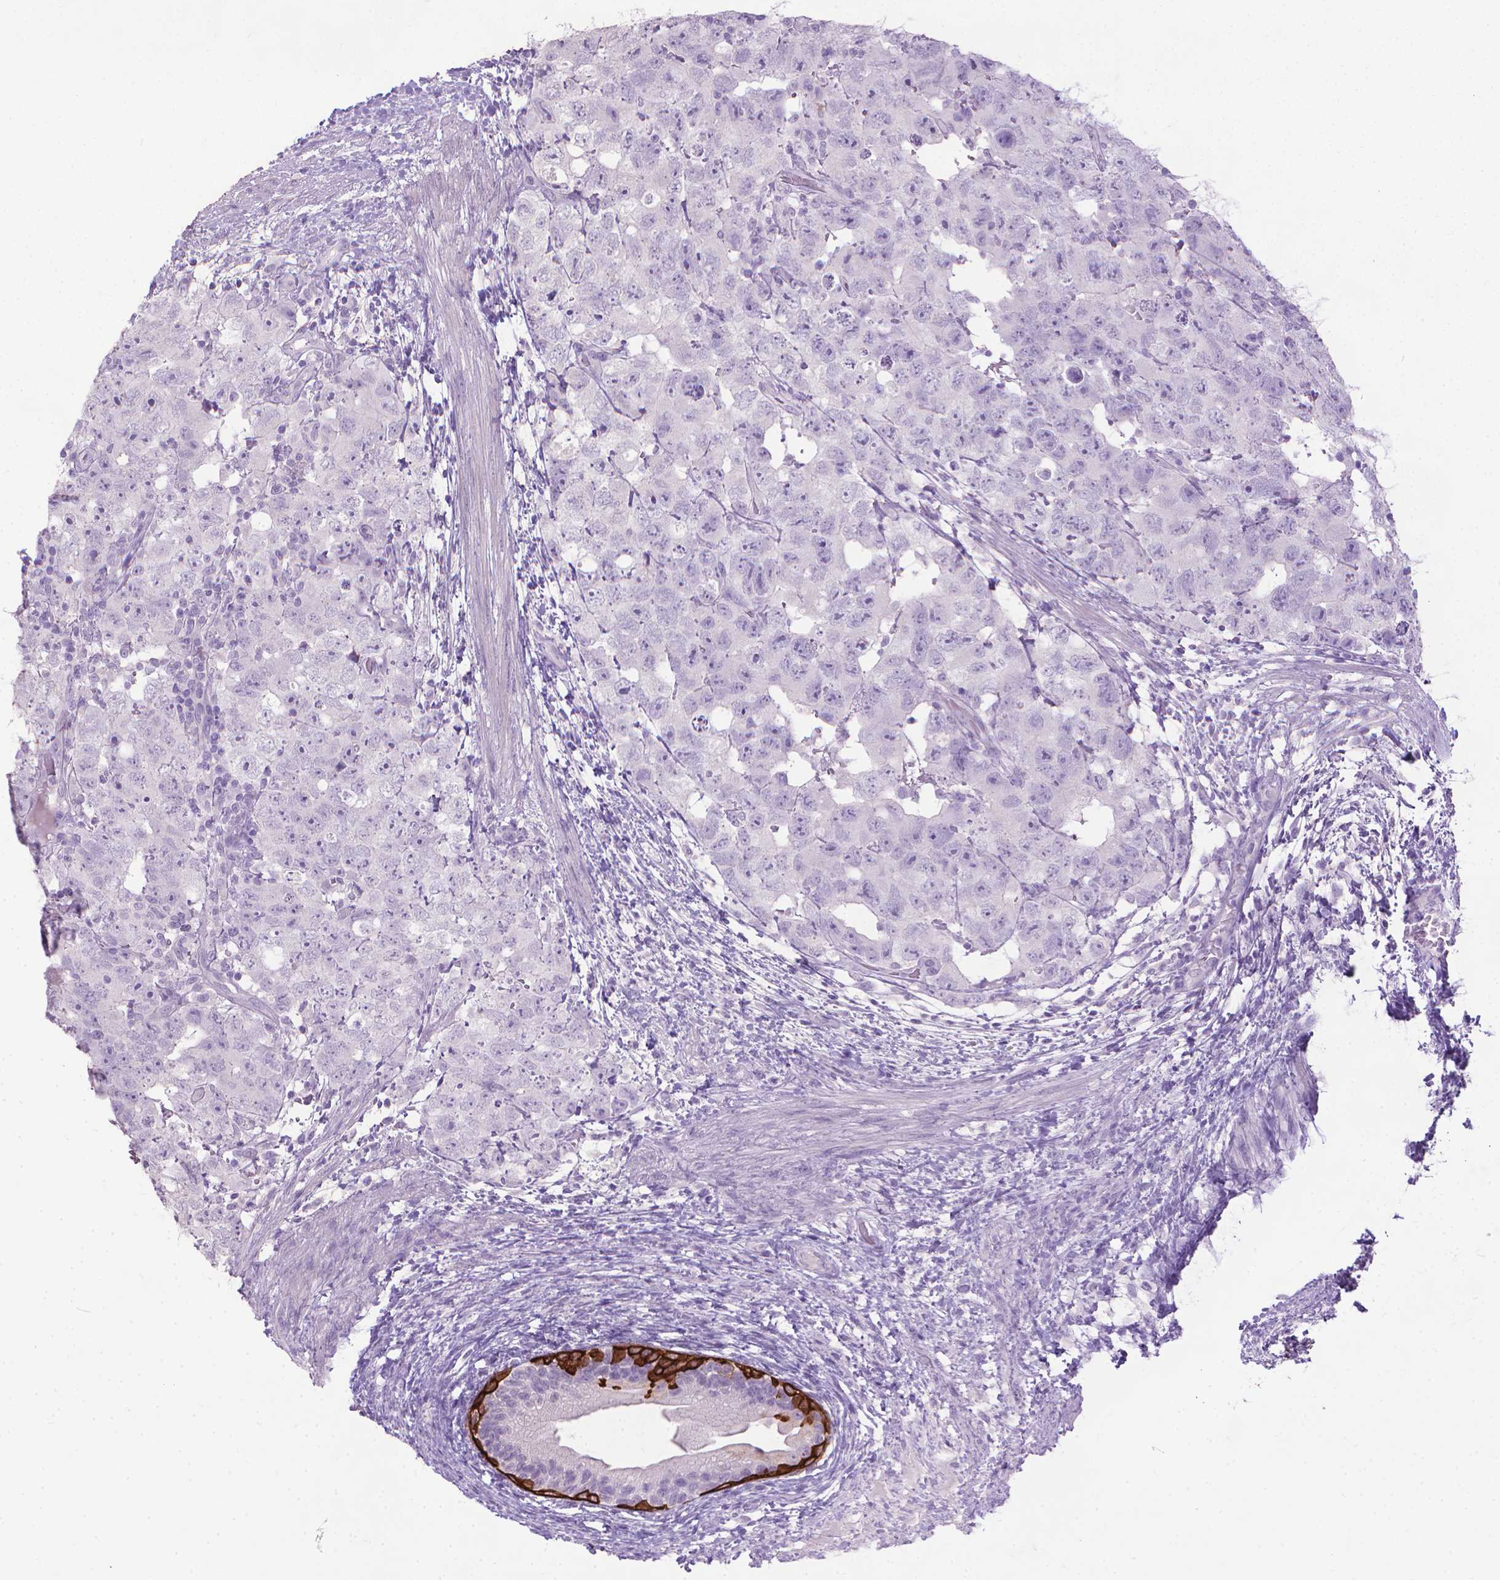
{"staining": {"intensity": "negative", "quantity": "none", "location": "none"}, "tissue": "testis cancer", "cell_type": "Tumor cells", "image_type": "cancer", "snomed": [{"axis": "morphology", "description": "Carcinoma, Embryonal, NOS"}, {"axis": "topography", "description": "Testis"}], "caption": "Immunohistochemistry (IHC) histopathology image of human testis cancer (embryonal carcinoma) stained for a protein (brown), which exhibits no staining in tumor cells. (Immunohistochemistry, brightfield microscopy, high magnification).", "gene": "KRT5", "patient": {"sex": "male", "age": 24}}